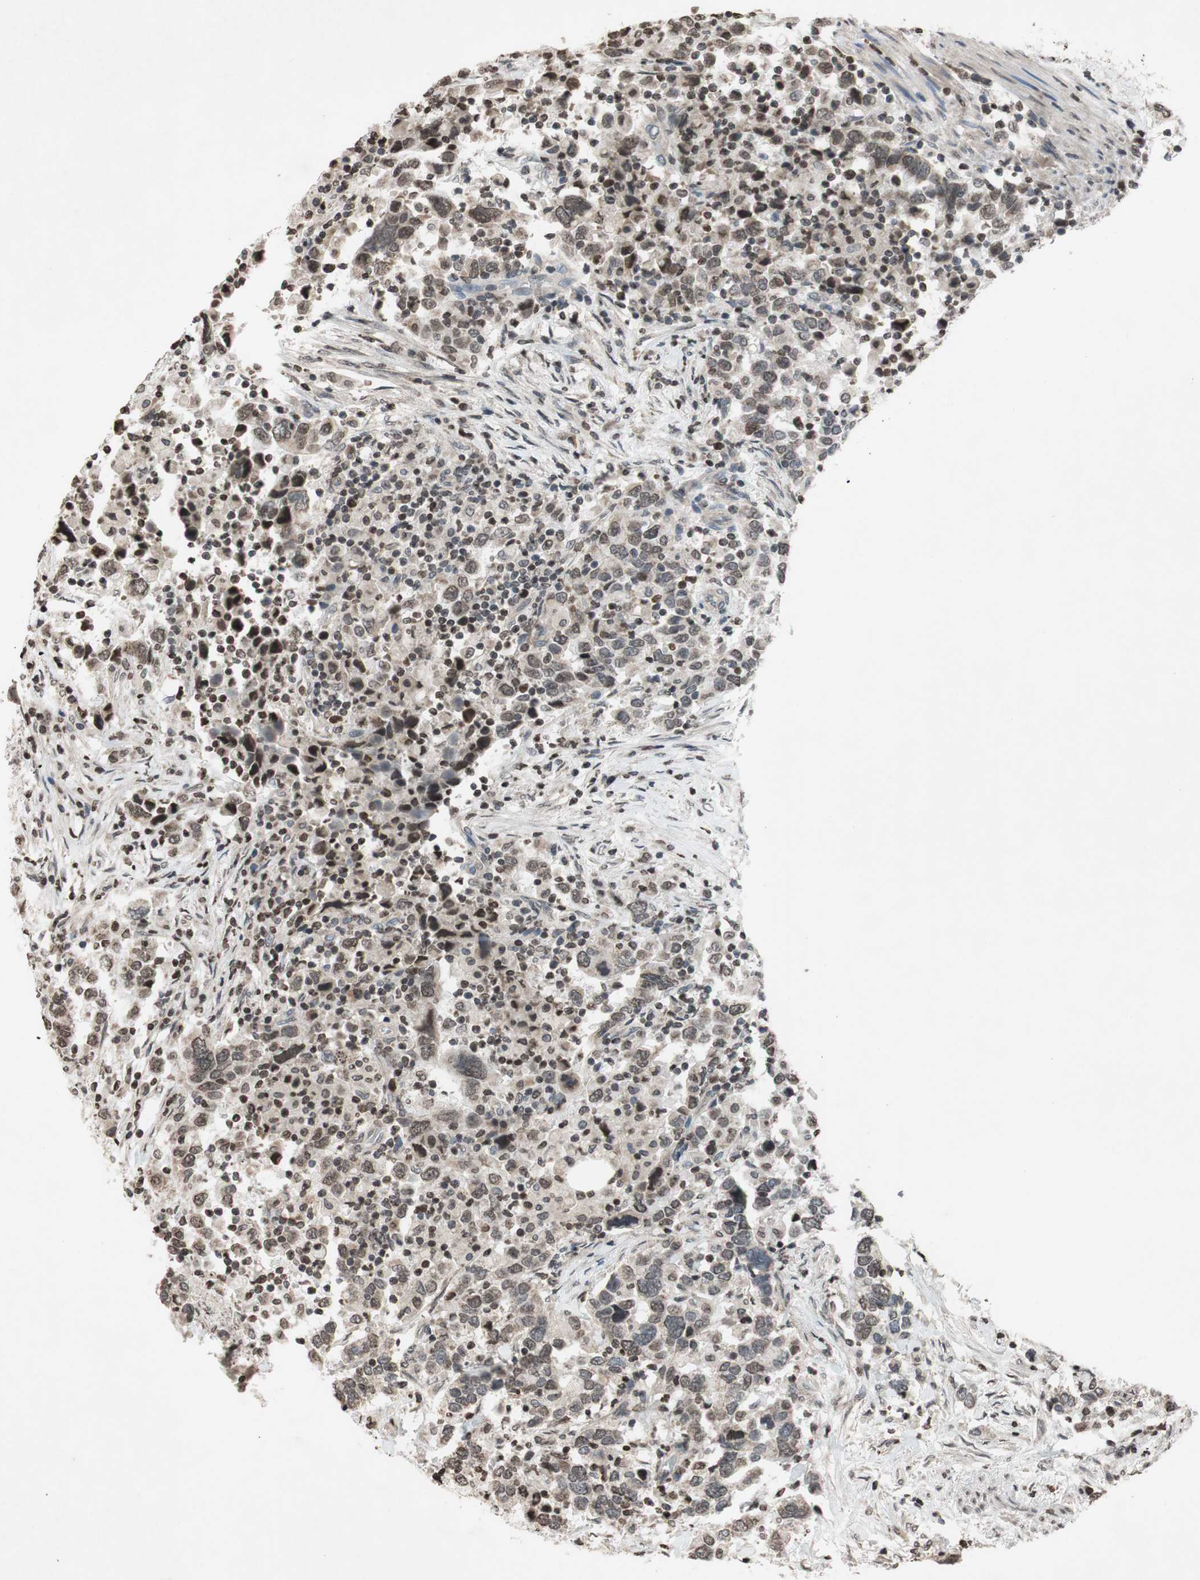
{"staining": {"intensity": "weak", "quantity": "25%-75%", "location": "cytoplasmic/membranous,nuclear"}, "tissue": "urothelial cancer", "cell_type": "Tumor cells", "image_type": "cancer", "snomed": [{"axis": "morphology", "description": "Urothelial carcinoma, High grade"}, {"axis": "topography", "description": "Urinary bladder"}], "caption": "Urothelial cancer stained with a protein marker displays weak staining in tumor cells.", "gene": "MCM6", "patient": {"sex": "male", "age": 61}}